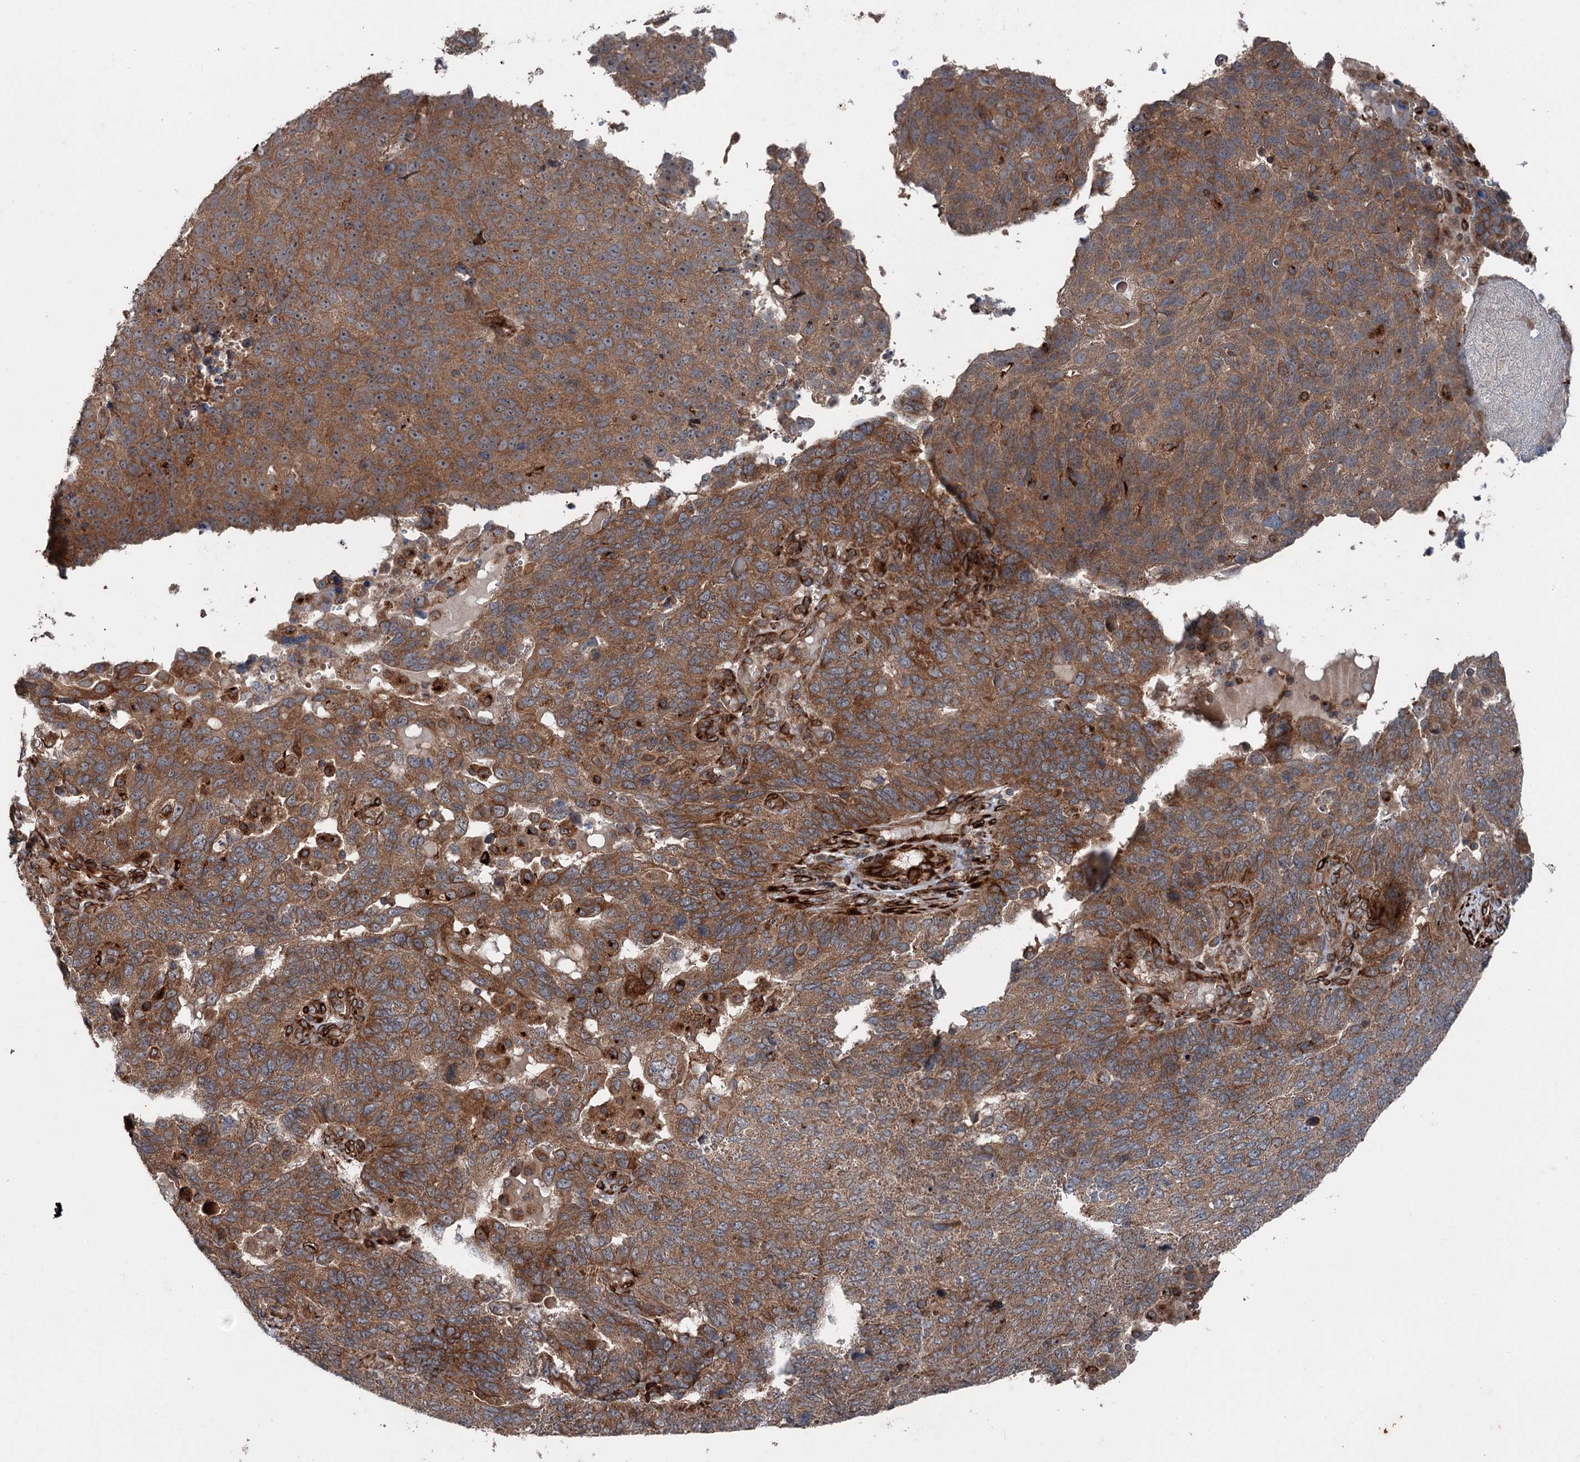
{"staining": {"intensity": "moderate", "quantity": ">75%", "location": "cytoplasmic/membranous"}, "tissue": "endometrial cancer", "cell_type": "Tumor cells", "image_type": "cancer", "snomed": [{"axis": "morphology", "description": "Adenocarcinoma, NOS"}, {"axis": "topography", "description": "Endometrium"}], "caption": "A photomicrograph of endometrial cancer stained for a protein exhibits moderate cytoplasmic/membranous brown staining in tumor cells.", "gene": "DDIAS", "patient": {"sex": "female", "age": 66}}